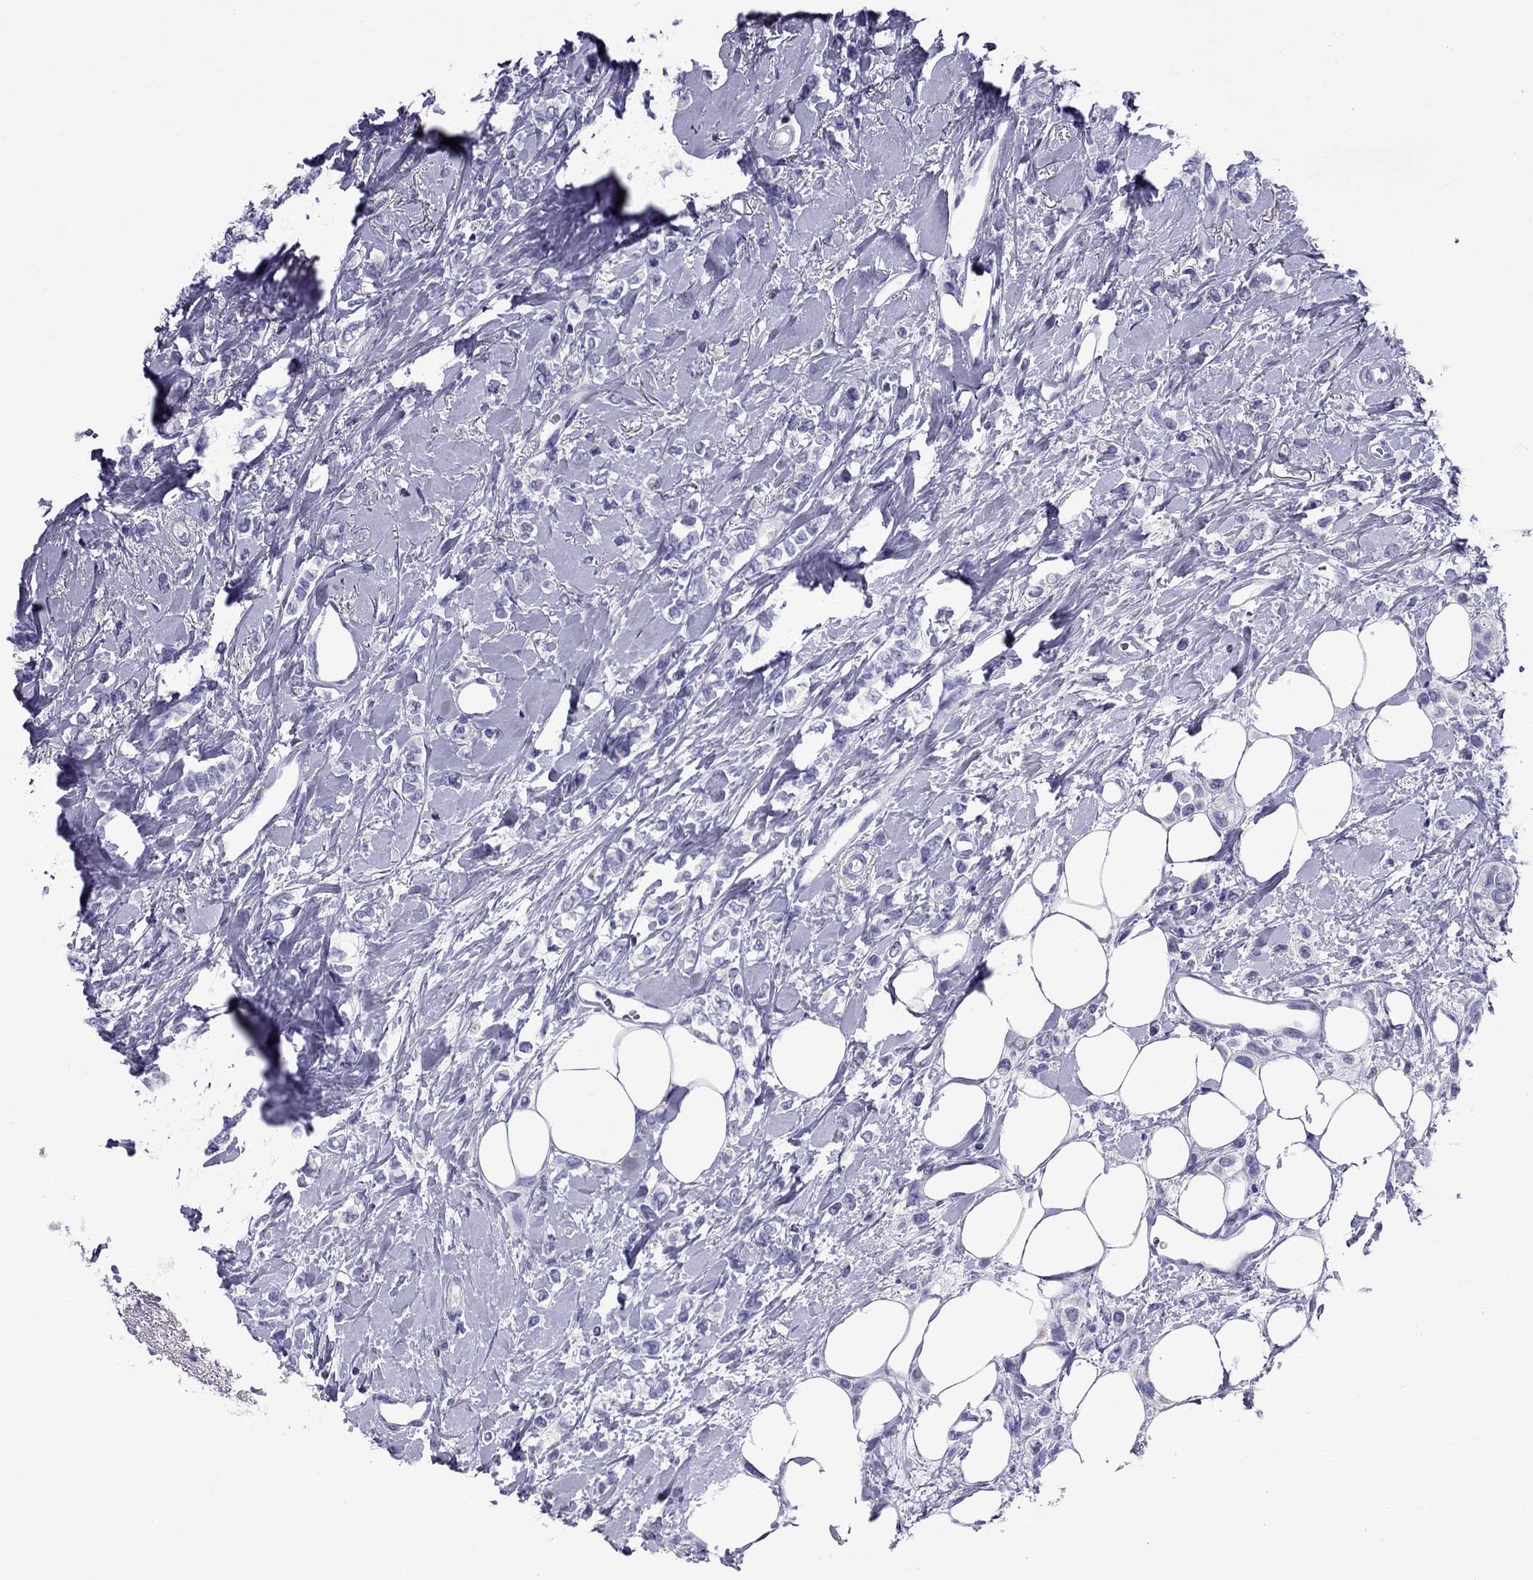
{"staining": {"intensity": "negative", "quantity": "none", "location": "none"}, "tissue": "breast cancer", "cell_type": "Tumor cells", "image_type": "cancer", "snomed": [{"axis": "morphology", "description": "Lobular carcinoma"}, {"axis": "topography", "description": "Breast"}], "caption": "There is no significant positivity in tumor cells of breast cancer.", "gene": "TTLL13", "patient": {"sex": "female", "age": 66}}